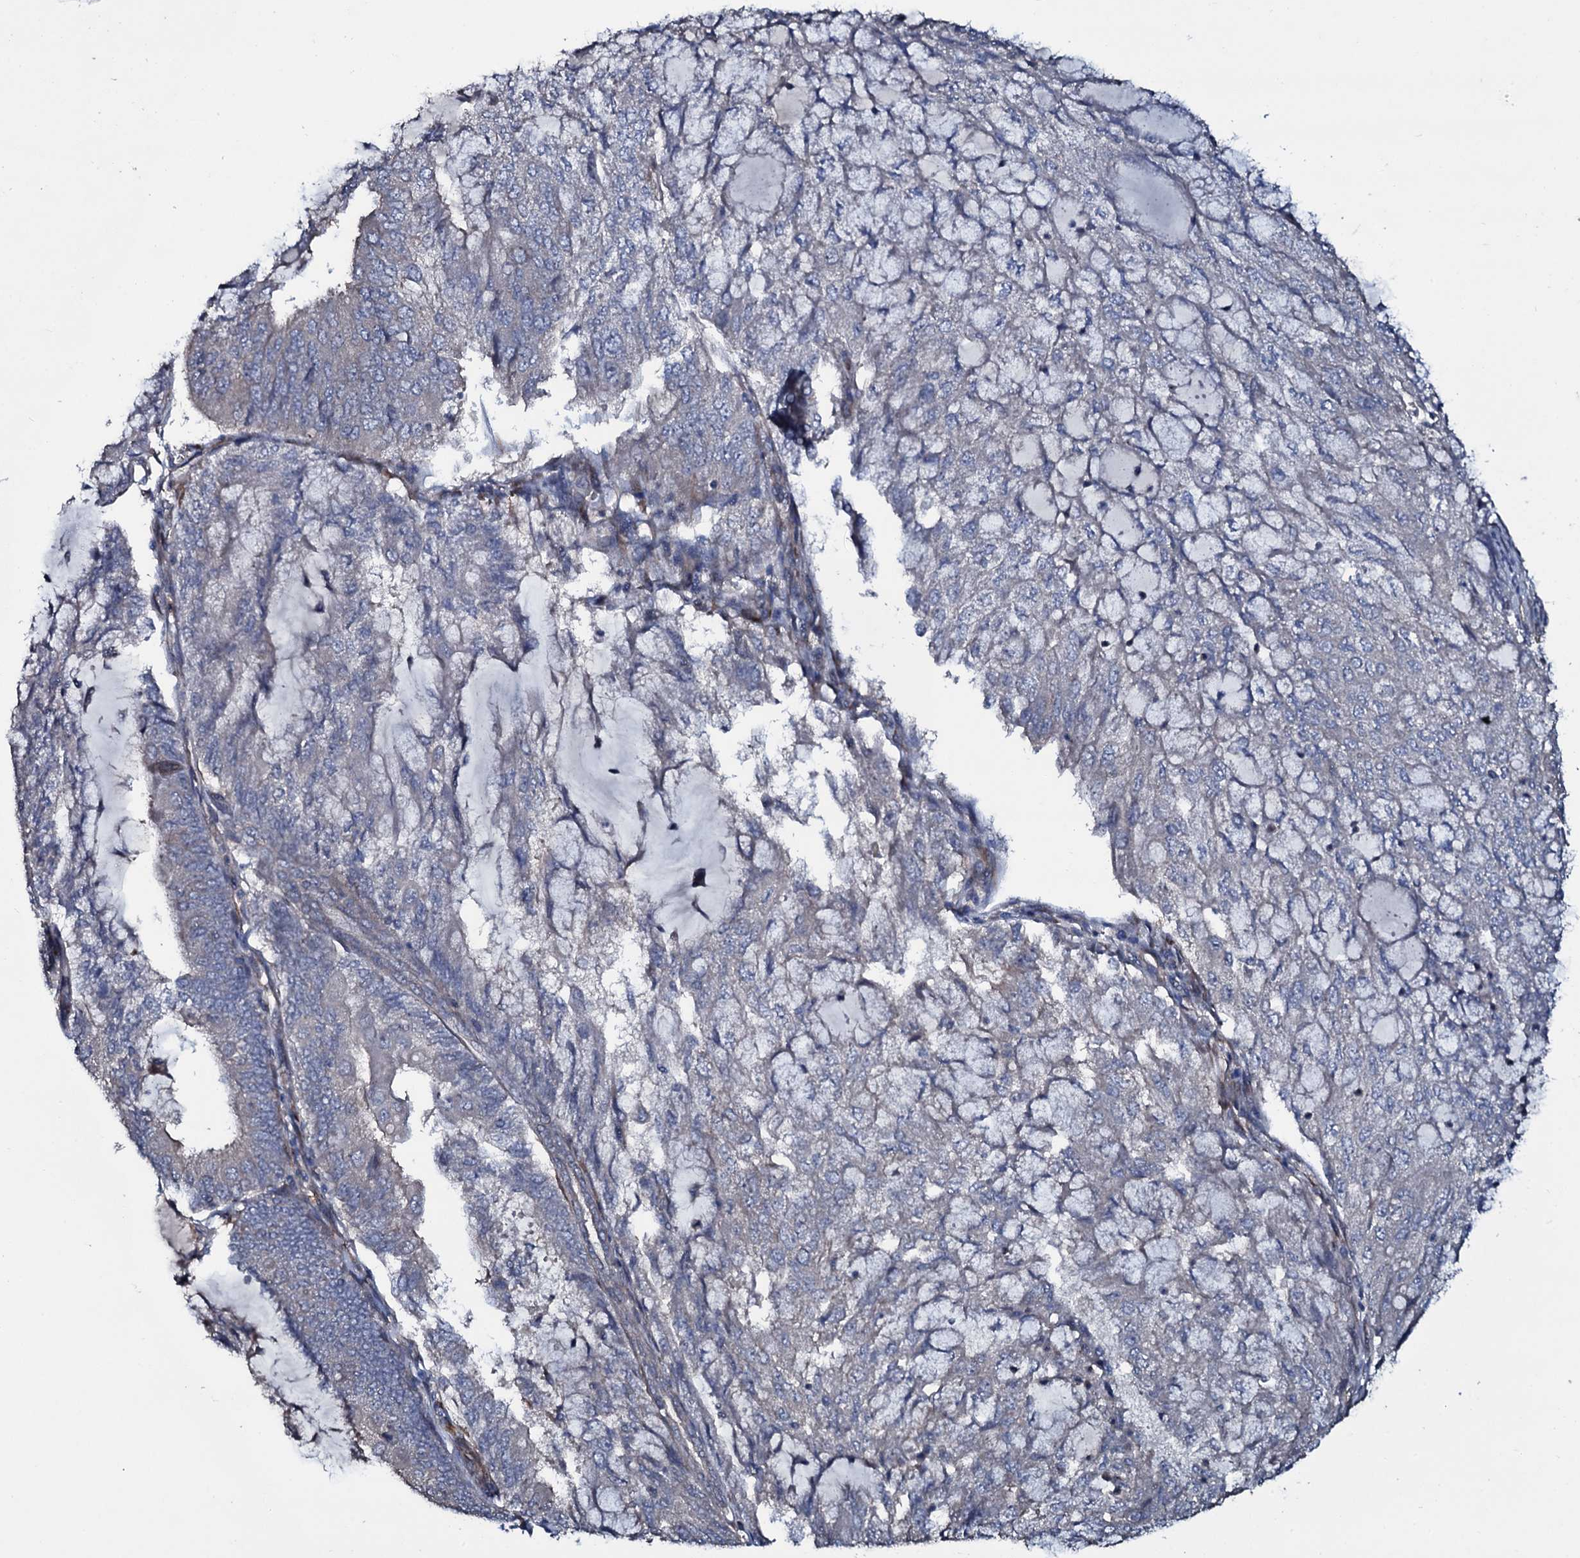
{"staining": {"intensity": "negative", "quantity": "none", "location": "none"}, "tissue": "endometrial cancer", "cell_type": "Tumor cells", "image_type": "cancer", "snomed": [{"axis": "morphology", "description": "Adenocarcinoma, NOS"}, {"axis": "topography", "description": "Endometrium"}], "caption": "Tumor cells are negative for protein expression in human endometrial cancer. Brightfield microscopy of IHC stained with DAB (3,3'-diaminobenzidine) (brown) and hematoxylin (blue), captured at high magnification.", "gene": "WIPF3", "patient": {"sex": "female", "age": 81}}